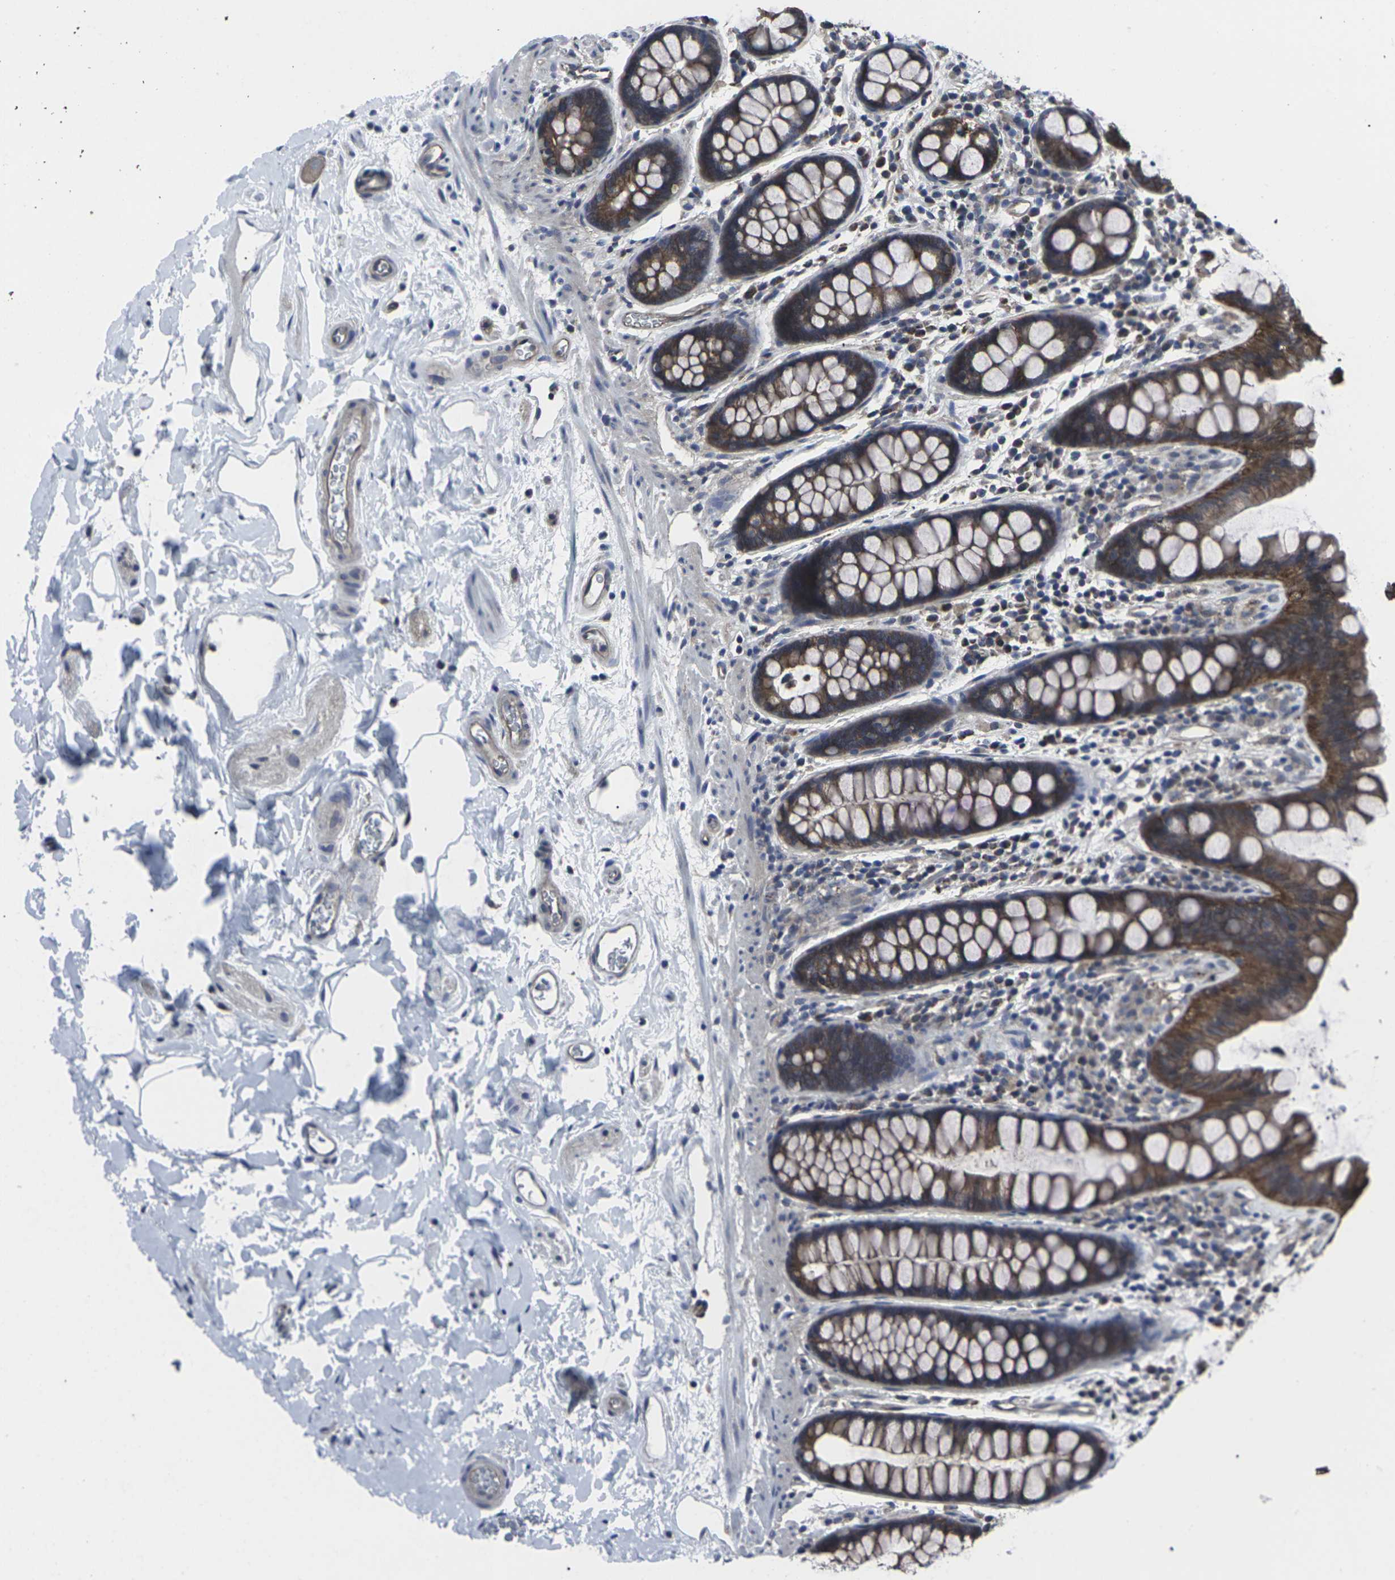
{"staining": {"intensity": "moderate", "quantity": ">75%", "location": "cytoplasmic/membranous"}, "tissue": "colon", "cell_type": "Endothelial cells", "image_type": "normal", "snomed": [{"axis": "morphology", "description": "Normal tissue, NOS"}, {"axis": "topography", "description": "Colon"}], "caption": "Immunohistochemical staining of benign human colon shows moderate cytoplasmic/membranous protein expression in about >75% of endothelial cells. The protein is stained brown, and the nuclei are stained in blue (DAB IHC with brightfield microscopy, high magnification).", "gene": "MAPKAPK2", "patient": {"sex": "female", "age": 80}}